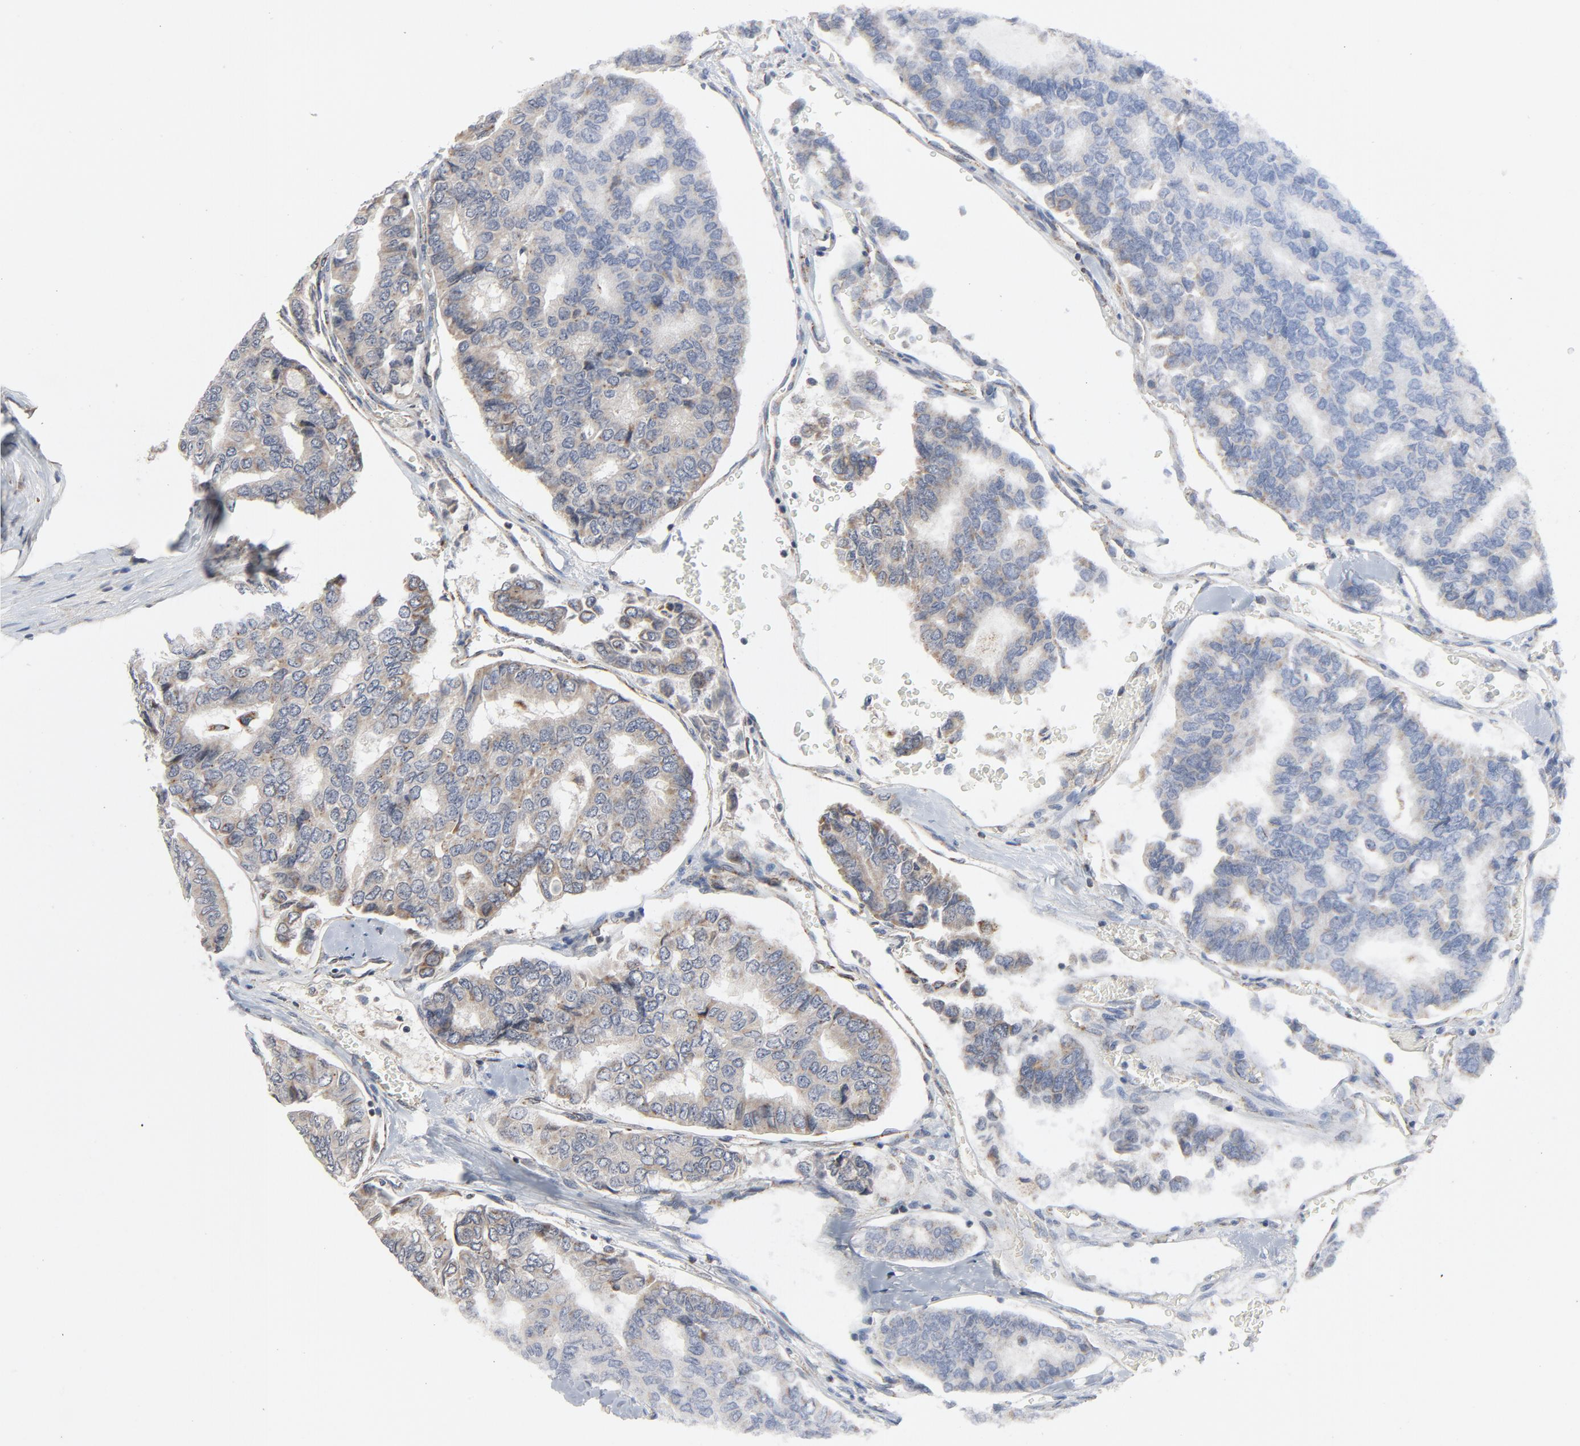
{"staining": {"intensity": "moderate", "quantity": "25%-75%", "location": "cytoplasmic/membranous"}, "tissue": "thyroid cancer", "cell_type": "Tumor cells", "image_type": "cancer", "snomed": [{"axis": "morphology", "description": "Papillary adenocarcinoma, NOS"}, {"axis": "topography", "description": "Thyroid gland"}], "caption": "A medium amount of moderate cytoplasmic/membranous expression is appreciated in approximately 25%-75% of tumor cells in thyroid cancer (papillary adenocarcinoma) tissue.", "gene": "C14orf119", "patient": {"sex": "female", "age": 35}}